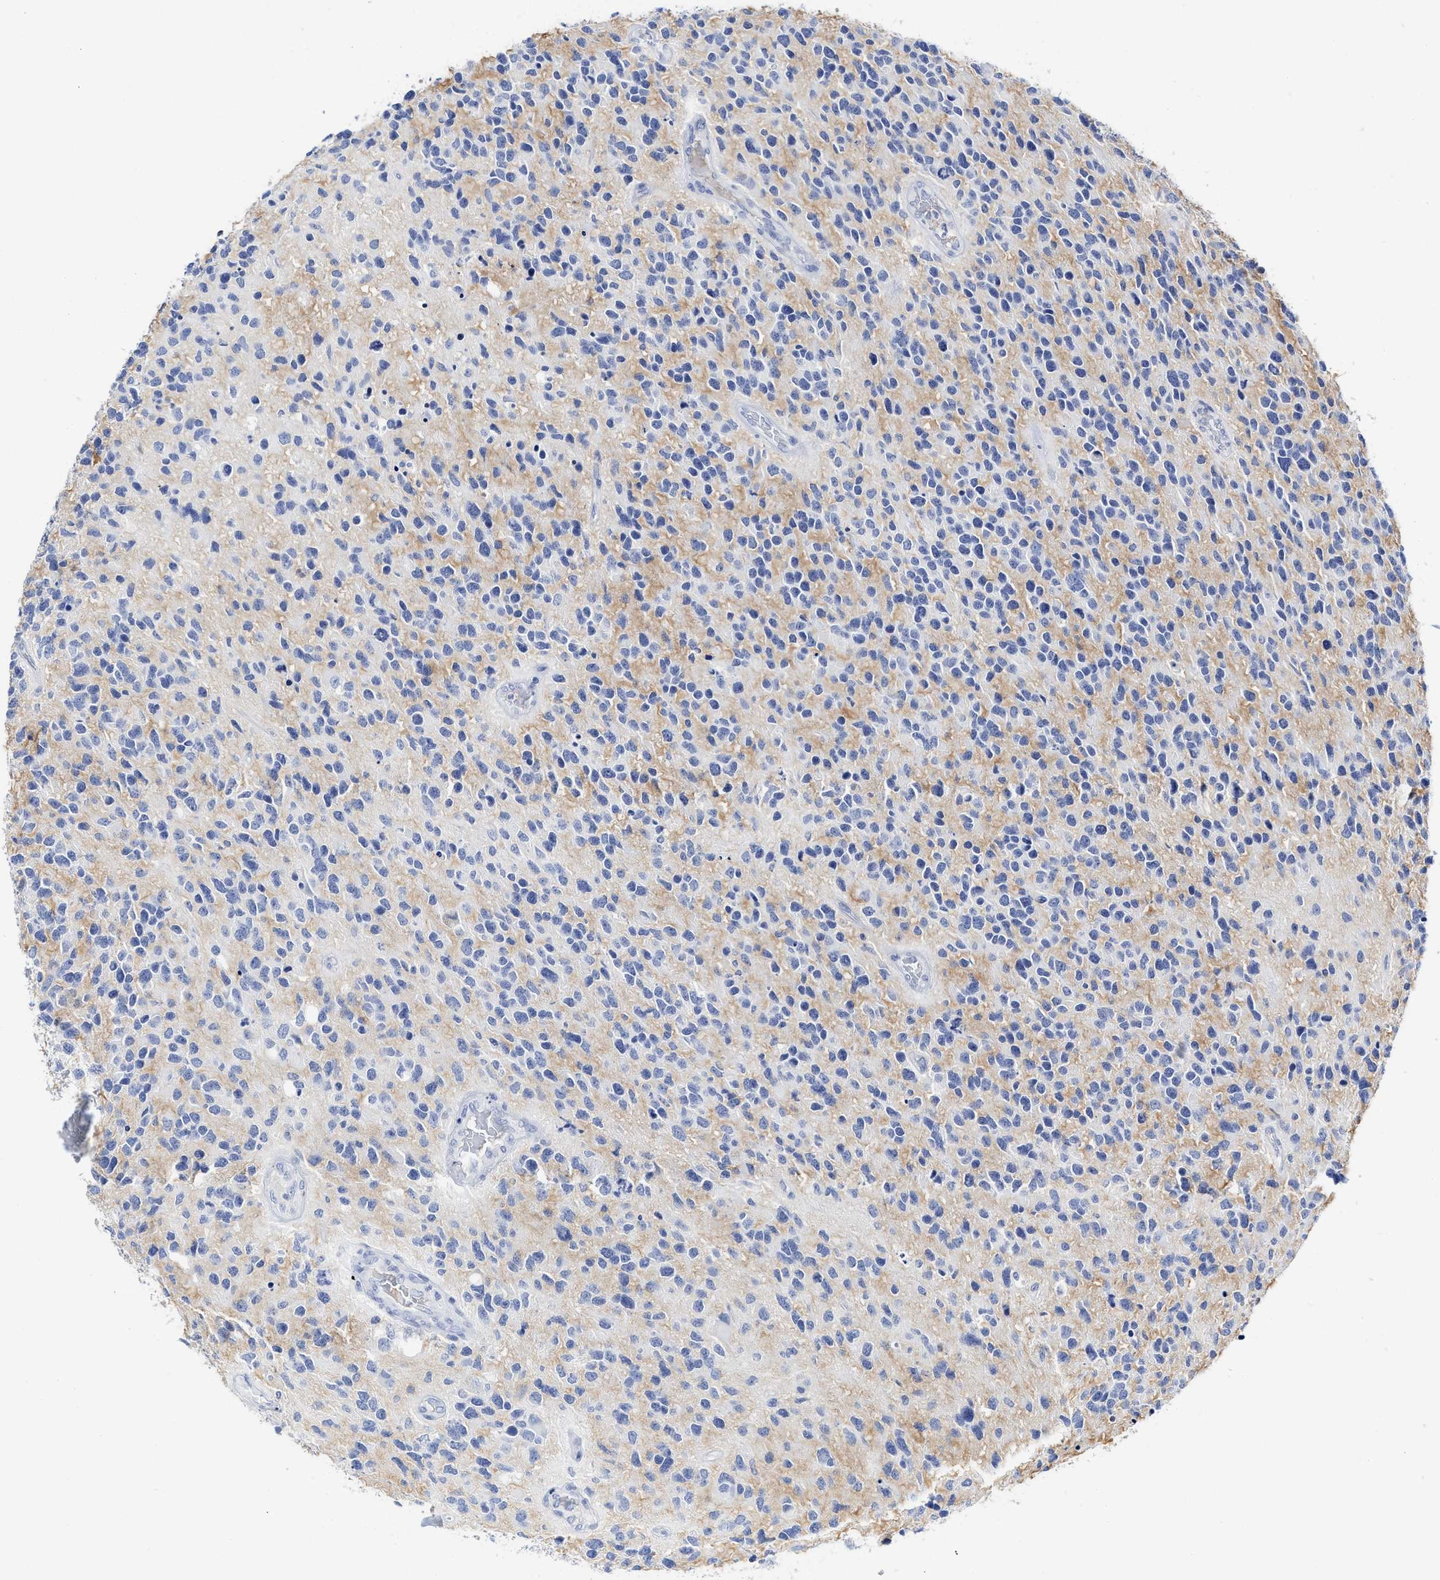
{"staining": {"intensity": "weak", "quantity": "<25%", "location": "cytoplasmic/membranous"}, "tissue": "glioma", "cell_type": "Tumor cells", "image_type": "cancer", "snomed": [{"axis": "morphology", "description": "Glioma, malignant, High grade"}, {"axis": "topography", "description": "Brain"}], "caption": "High magnification brightfield microscopy of malignant glioma (high-grade) stained with DAB (3,3'-diaminobenzidine) (brown) and counterstained with hematoxylin (blue): tumor cells show no significant positivity.", "gene": "C2", "patient": {"sex": "female", "age": 58}}